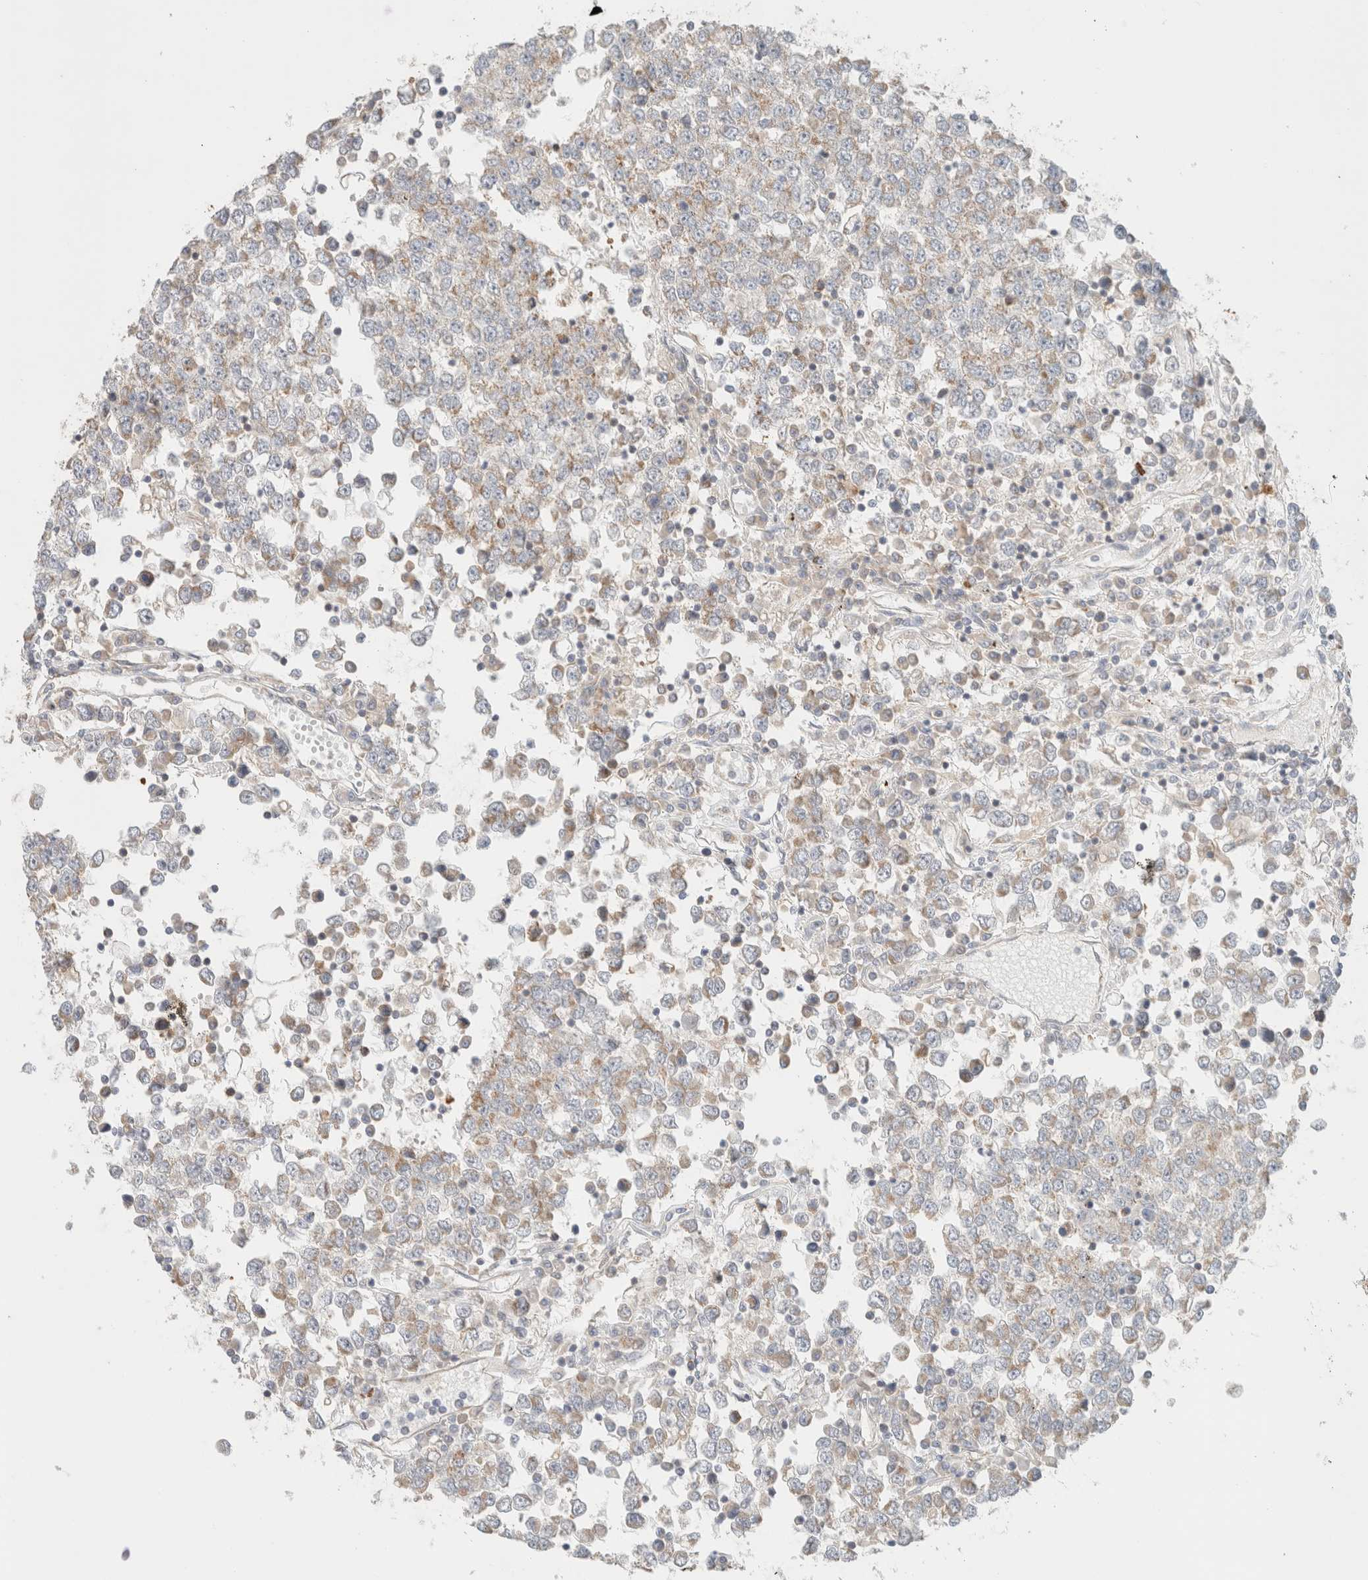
{"staining": {"intensity": "weak", "quantity": "25%-75%", "location": "cytoplasmic/membranous"}, "tissue": "testis cancer", "cell_type": "Tumor cells", "image_type": "cancer", "snomed": [{"axis": "morphology", "description": "Seminoma, NOS"}, {"axis": "topography", "description": "Testis"}], "caption": "Testis seminoma stained with a brown dye shows weak cytoplasmic/membranous positive expression in approximately 25%-75% of tumor cells.", "gene": "MRM3", "patient": {"sex": "male", "age": 65}}